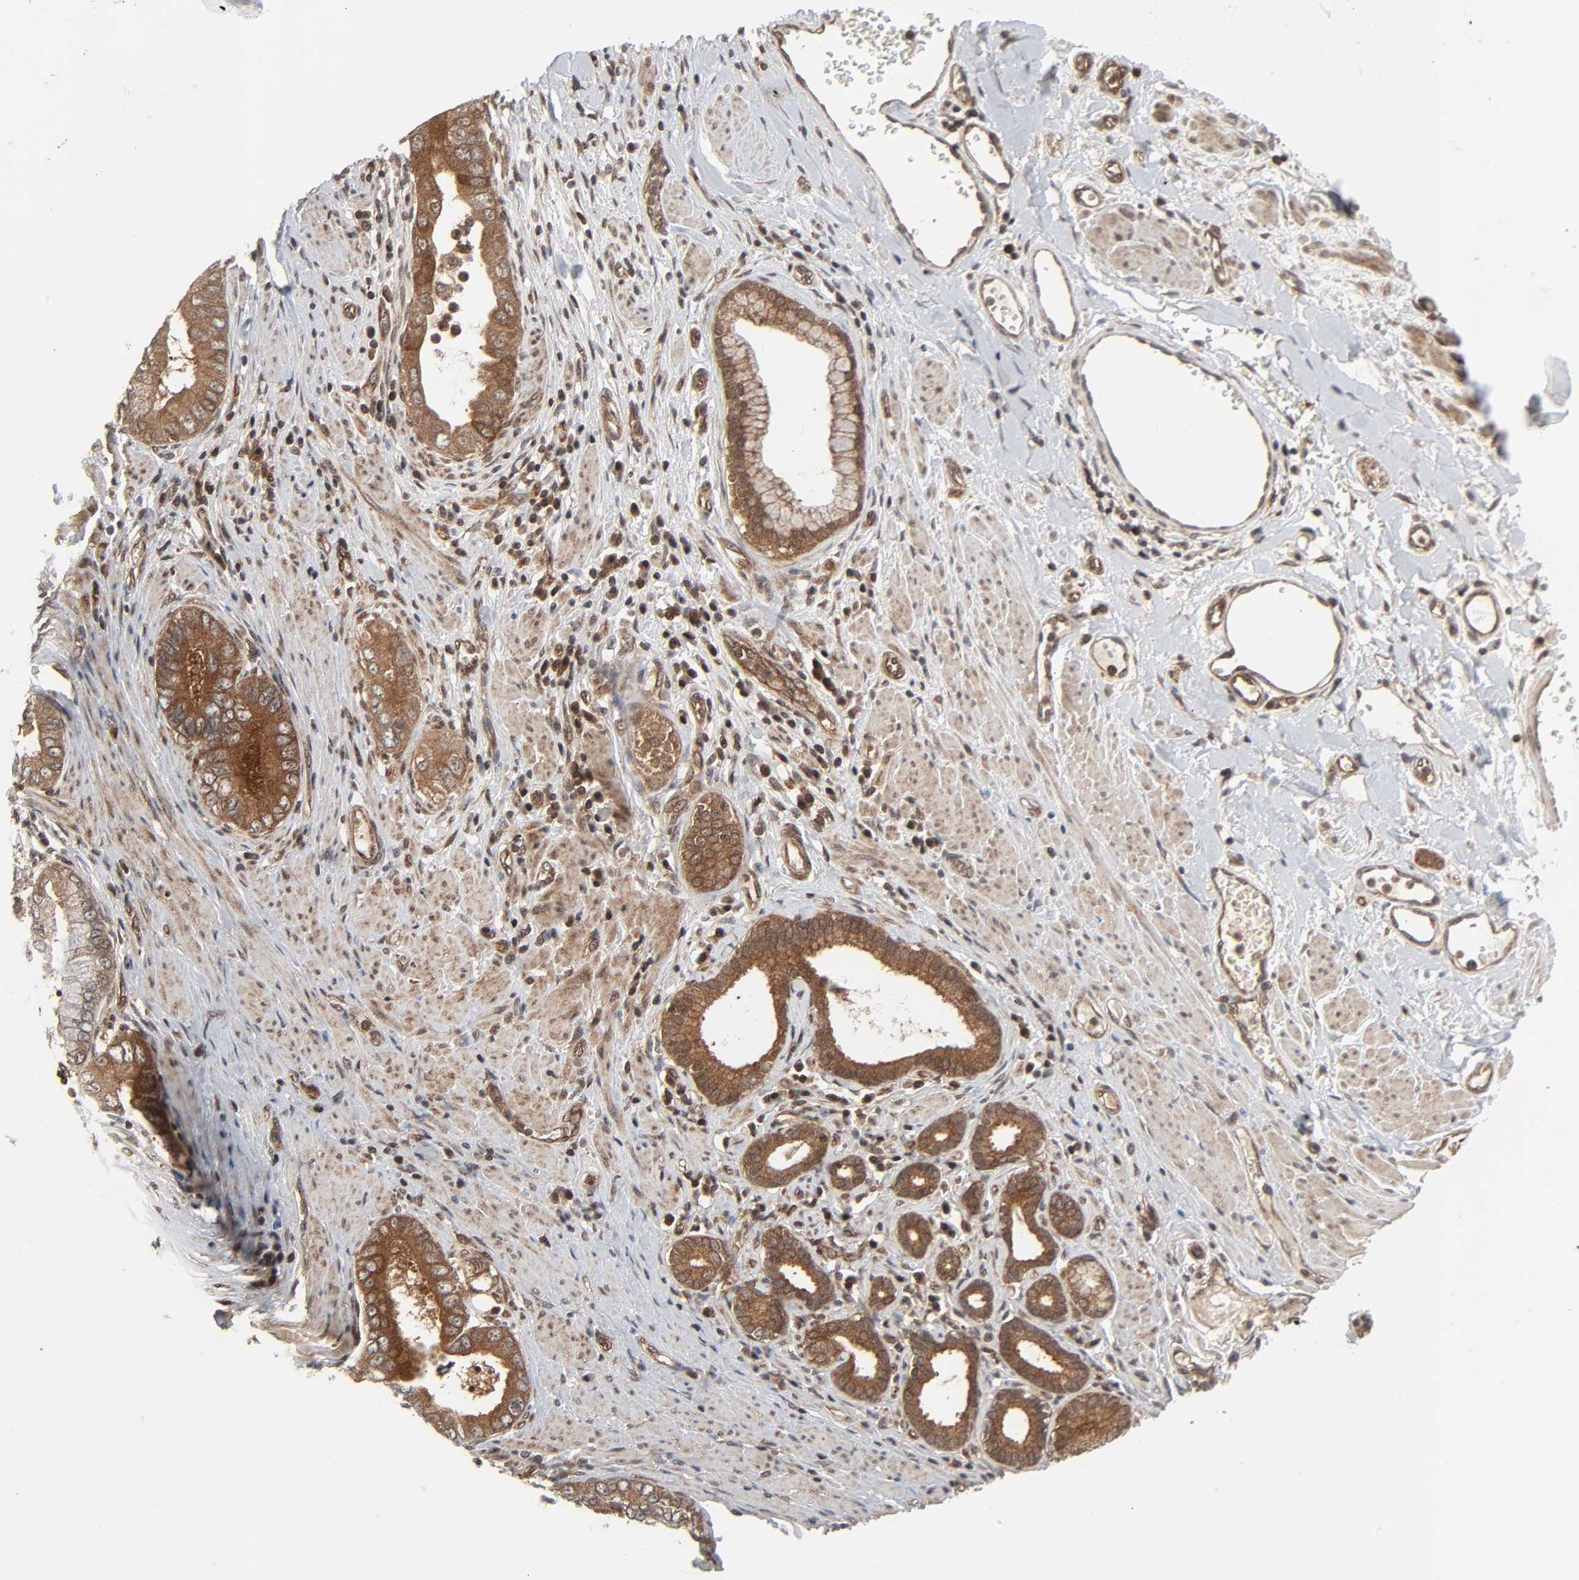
{"staining": {"intensity": "moderate", "quantity": ">75%", "location": "cytoplasmic/membranous"}, "tissue": "pancreatic cancer", "cell_type": "Tumor cells", "image_type": "cancer", "snomed": [{"axis": "morphology", "description": "Normal tissue, NOS"}, {"axis": "topography", "description": "Lymph node"}], "caption": "Pancreatic cancer tissue exhibits moderate cytoplasmic/membranous expression in about >75% of tumor cells, visualized by immunohistochemistry.", "gene": "GSK3A", "patient": {"sex": "male", "age": 50}}